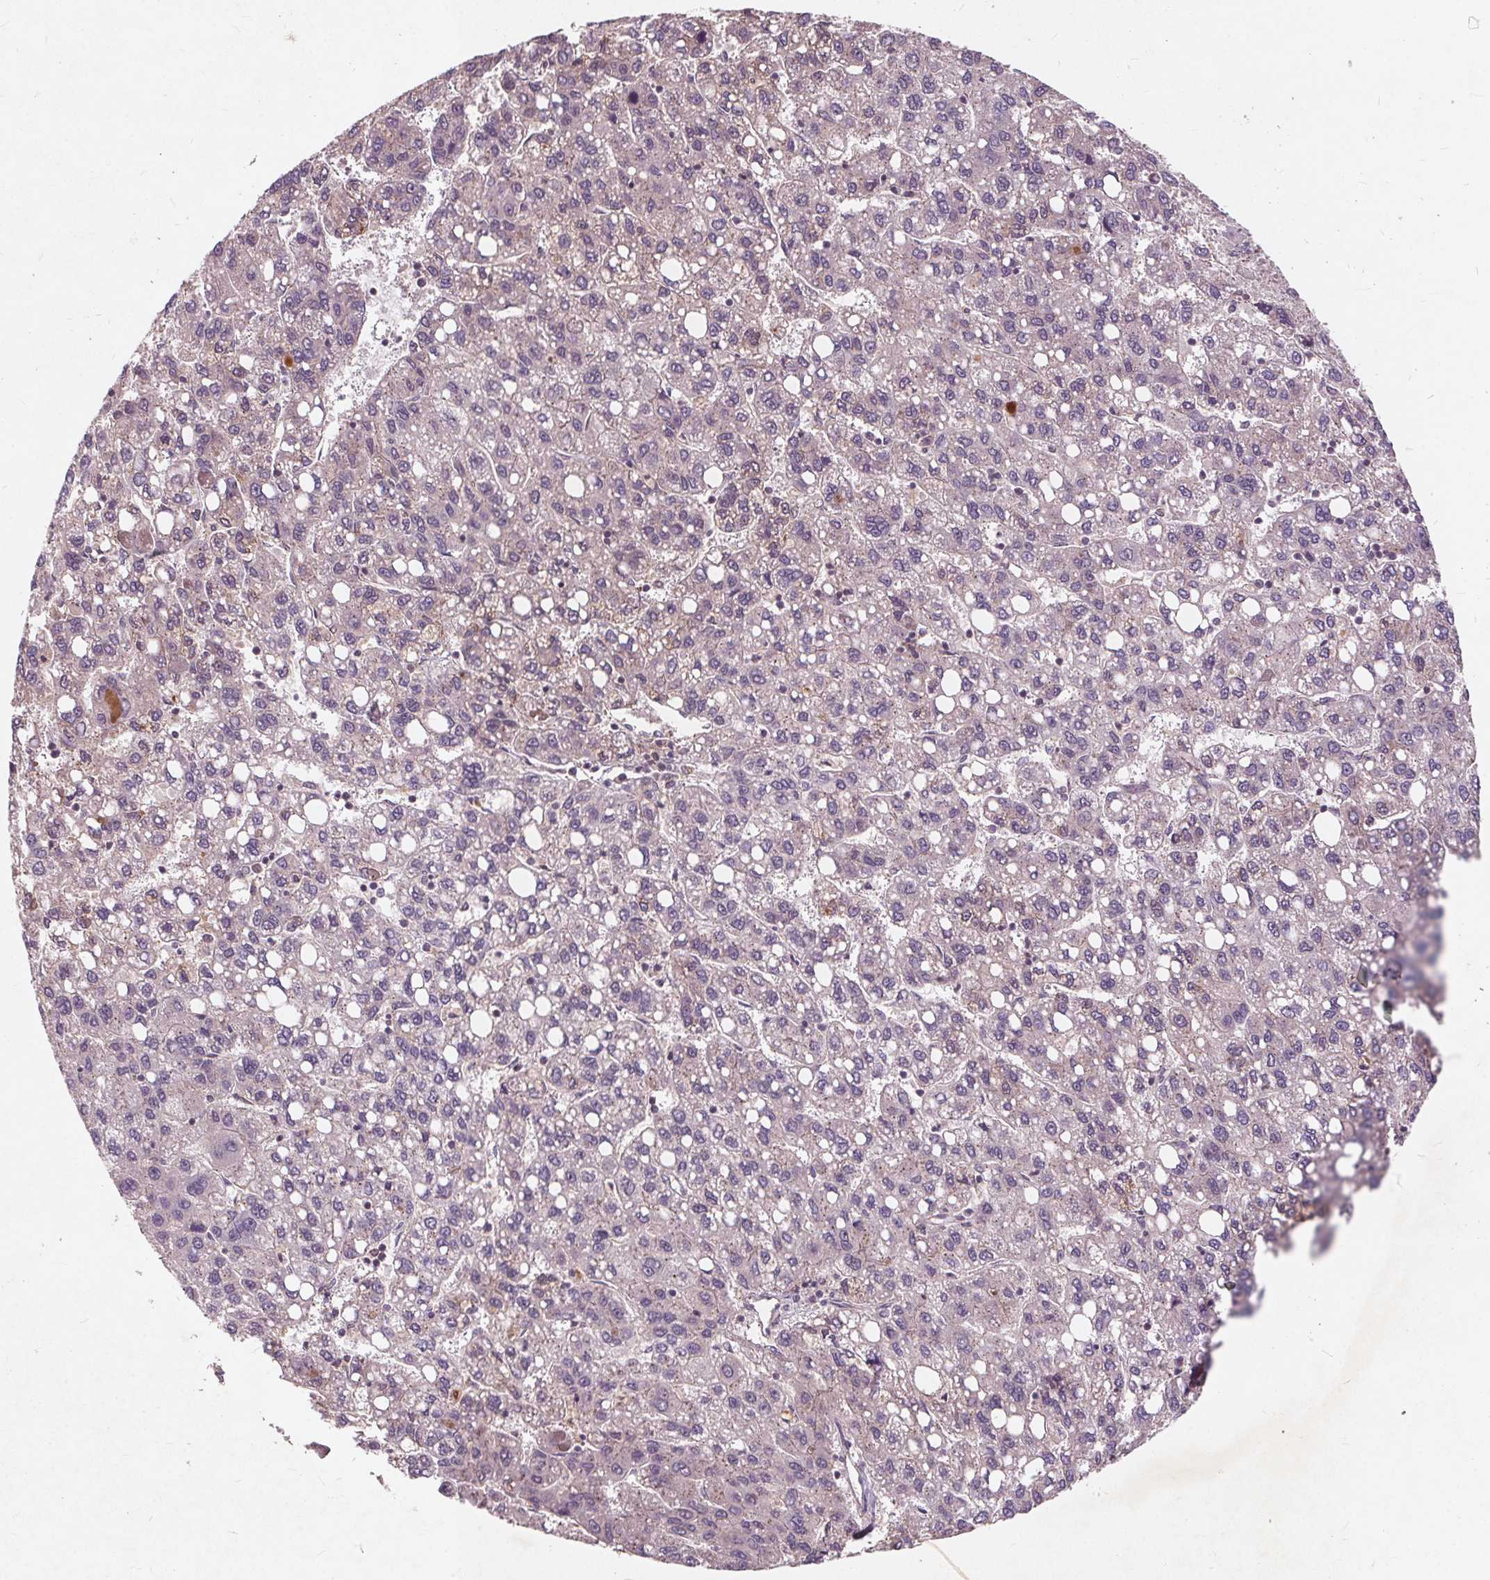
{"staining": {"intensity": "negative", "quantity": "none", "location": "none"}, "tissue": "liver cancer", "cell_type": "Tumor cells", "image_type": "cancer", "snomed": [{"axis": "morphology", "description": "Carcinoma, Hepatocellular, NOS"}, {"axis": "topography", "description": "Liver"}], "caption": "Protein analysis of liver hepatocellular carcinoma displays no significant positivity in tumor cells. The staining was performed using DAB (3,3'-diaminobenzidine) to visualize the protein expression in brown, while the nuclei were stained in blue with hematoxylin (Magnification: 20x).", "gene": "CSNK1G2", "patient": {"sex": "female", "age": 82}}